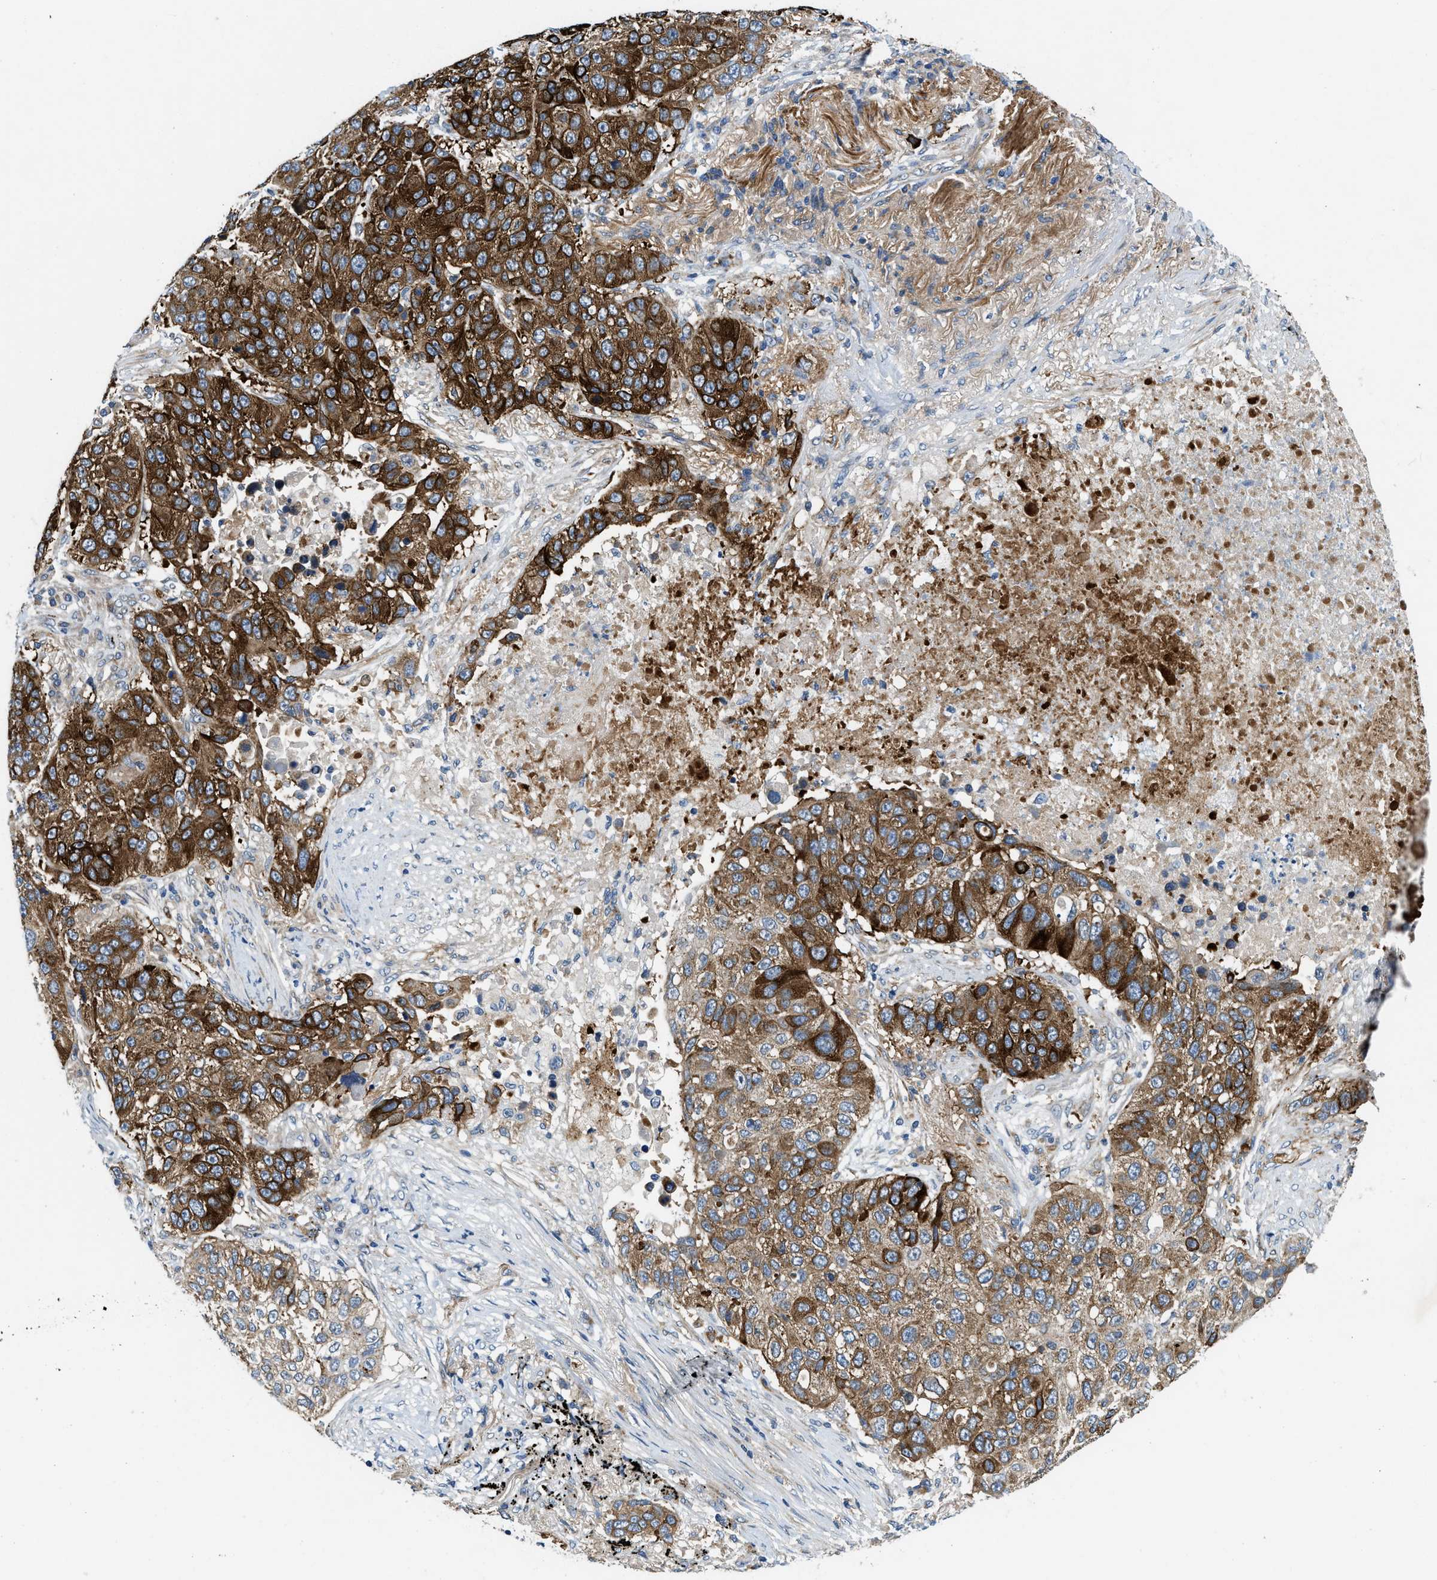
{"staining": {"intensity": "strong", "quantity": ">75%", "location": "cytoplasmic/membranous"}, "tissue": "lung cancer", "cell_type": "Tumor cells", "image_type": "cancer", "snomed": [{"axis": "morphology", "description": "Squamous cell carcinoma, NOS"}, {"axis": "topography", "description": "Lung"}], "caption": "Human lung cancer (squamous cell carcinoma) stained for a protein (brown) shows strong cytoplasmic/membranous positive positivity in about >75% of tumor cells.", "gene": "ZNF599", "patient": {"sex": "male", "age": 57}}